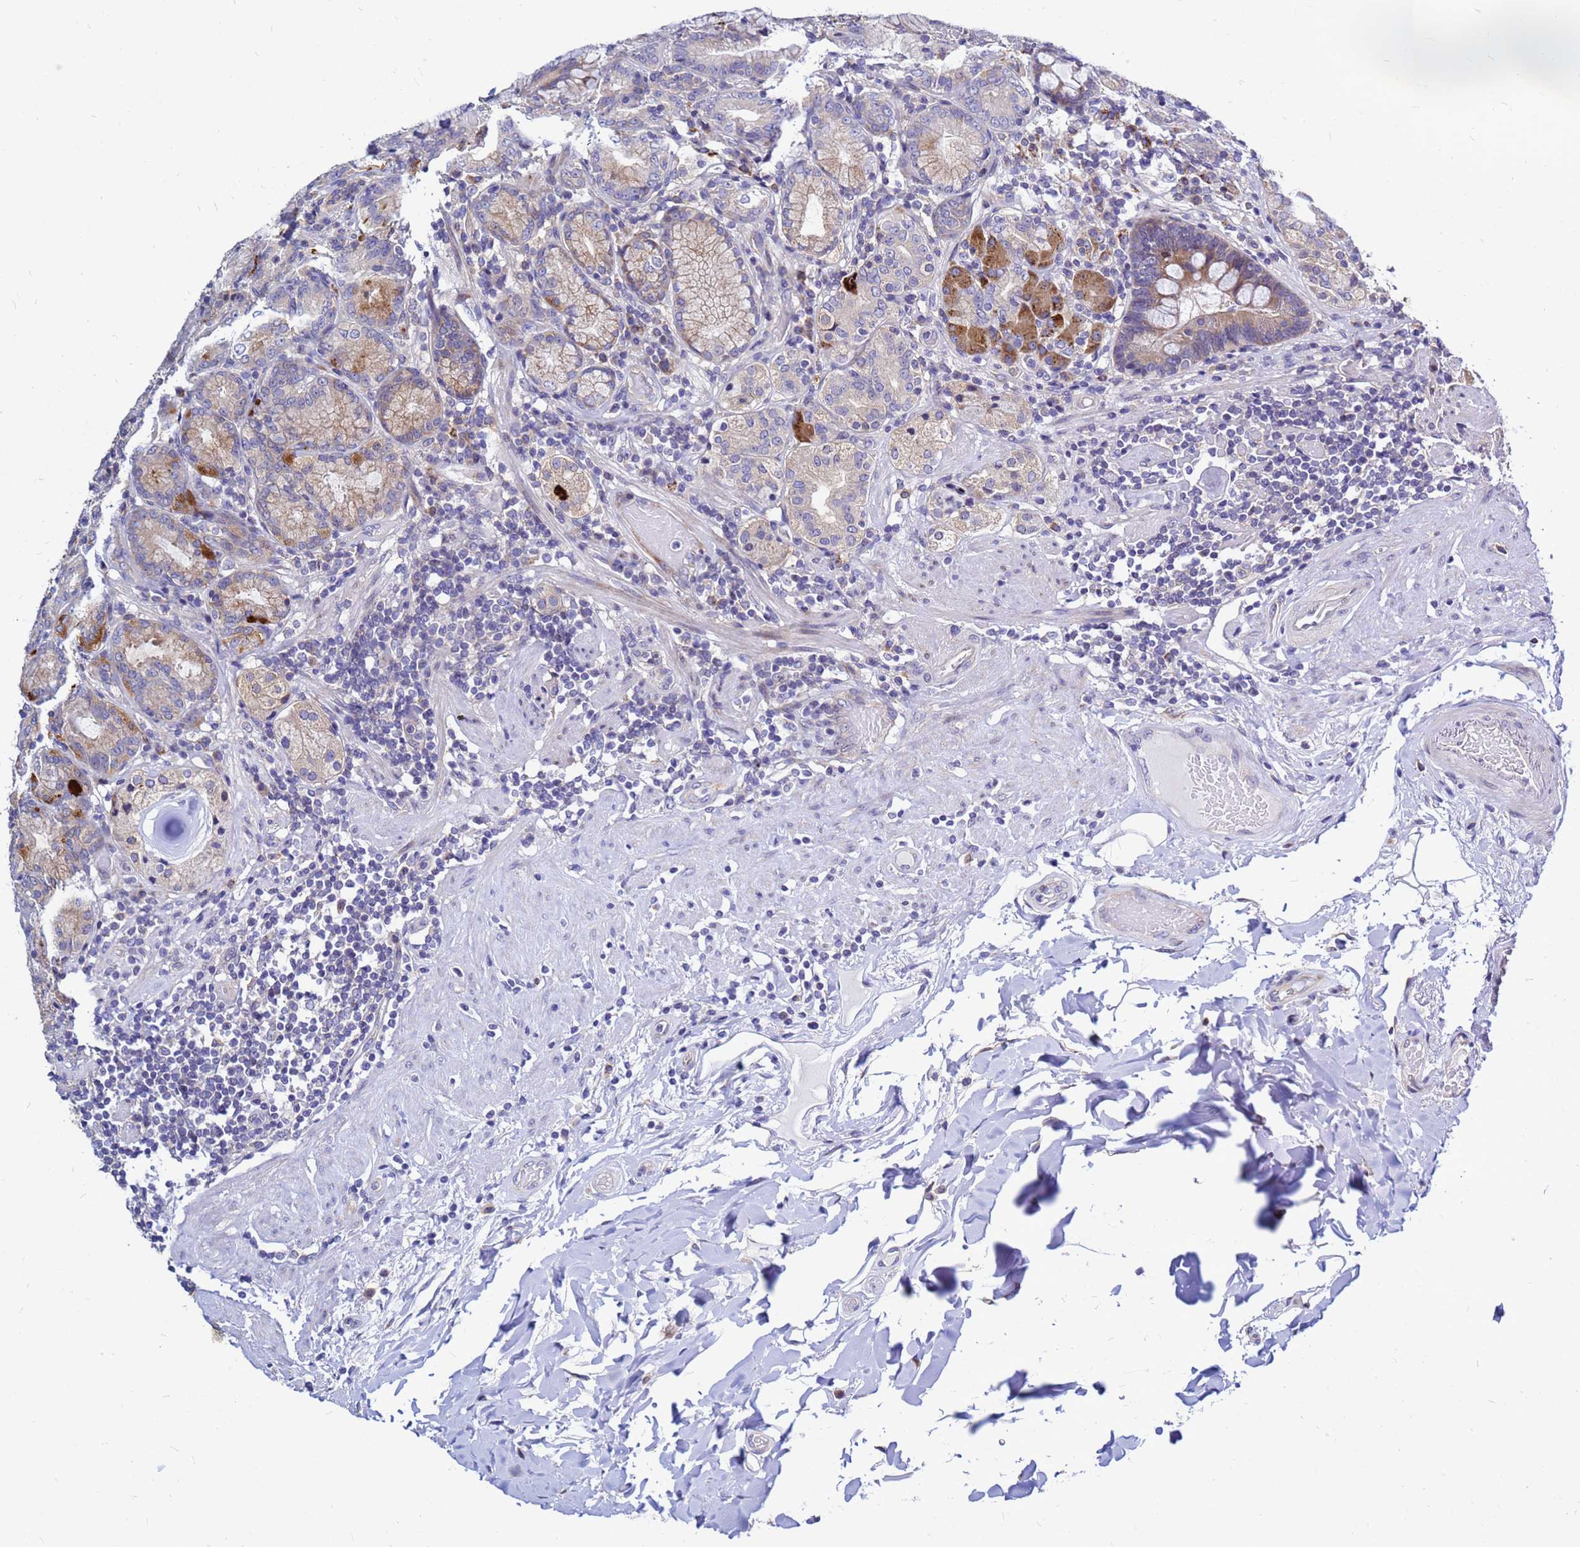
{"staining": {"intensity": "moderate", "quantity": "25%-75%", "location": "cytoplasmic/membranous"}, "tissue": "stomach", "cell_type": "Glandular cells", "image_type": "normal", "snomed": [{"axis": "morphology", "description": "Normal tissue, NOS"}, {"axis": "topography", "description": "Stomach, upper"}, {"axis": "topography", "description": "Stomach, lower"}], "caption": "This image demonstrates immunohistochemistry (IHC) staining of unremarkable human stomach, with medium moderate cytoplasmic/membranous expression in approximately 25%-75% of glandular cells.", "gene": "MOB2", "patient": {"sex": "female", "age": 76}}